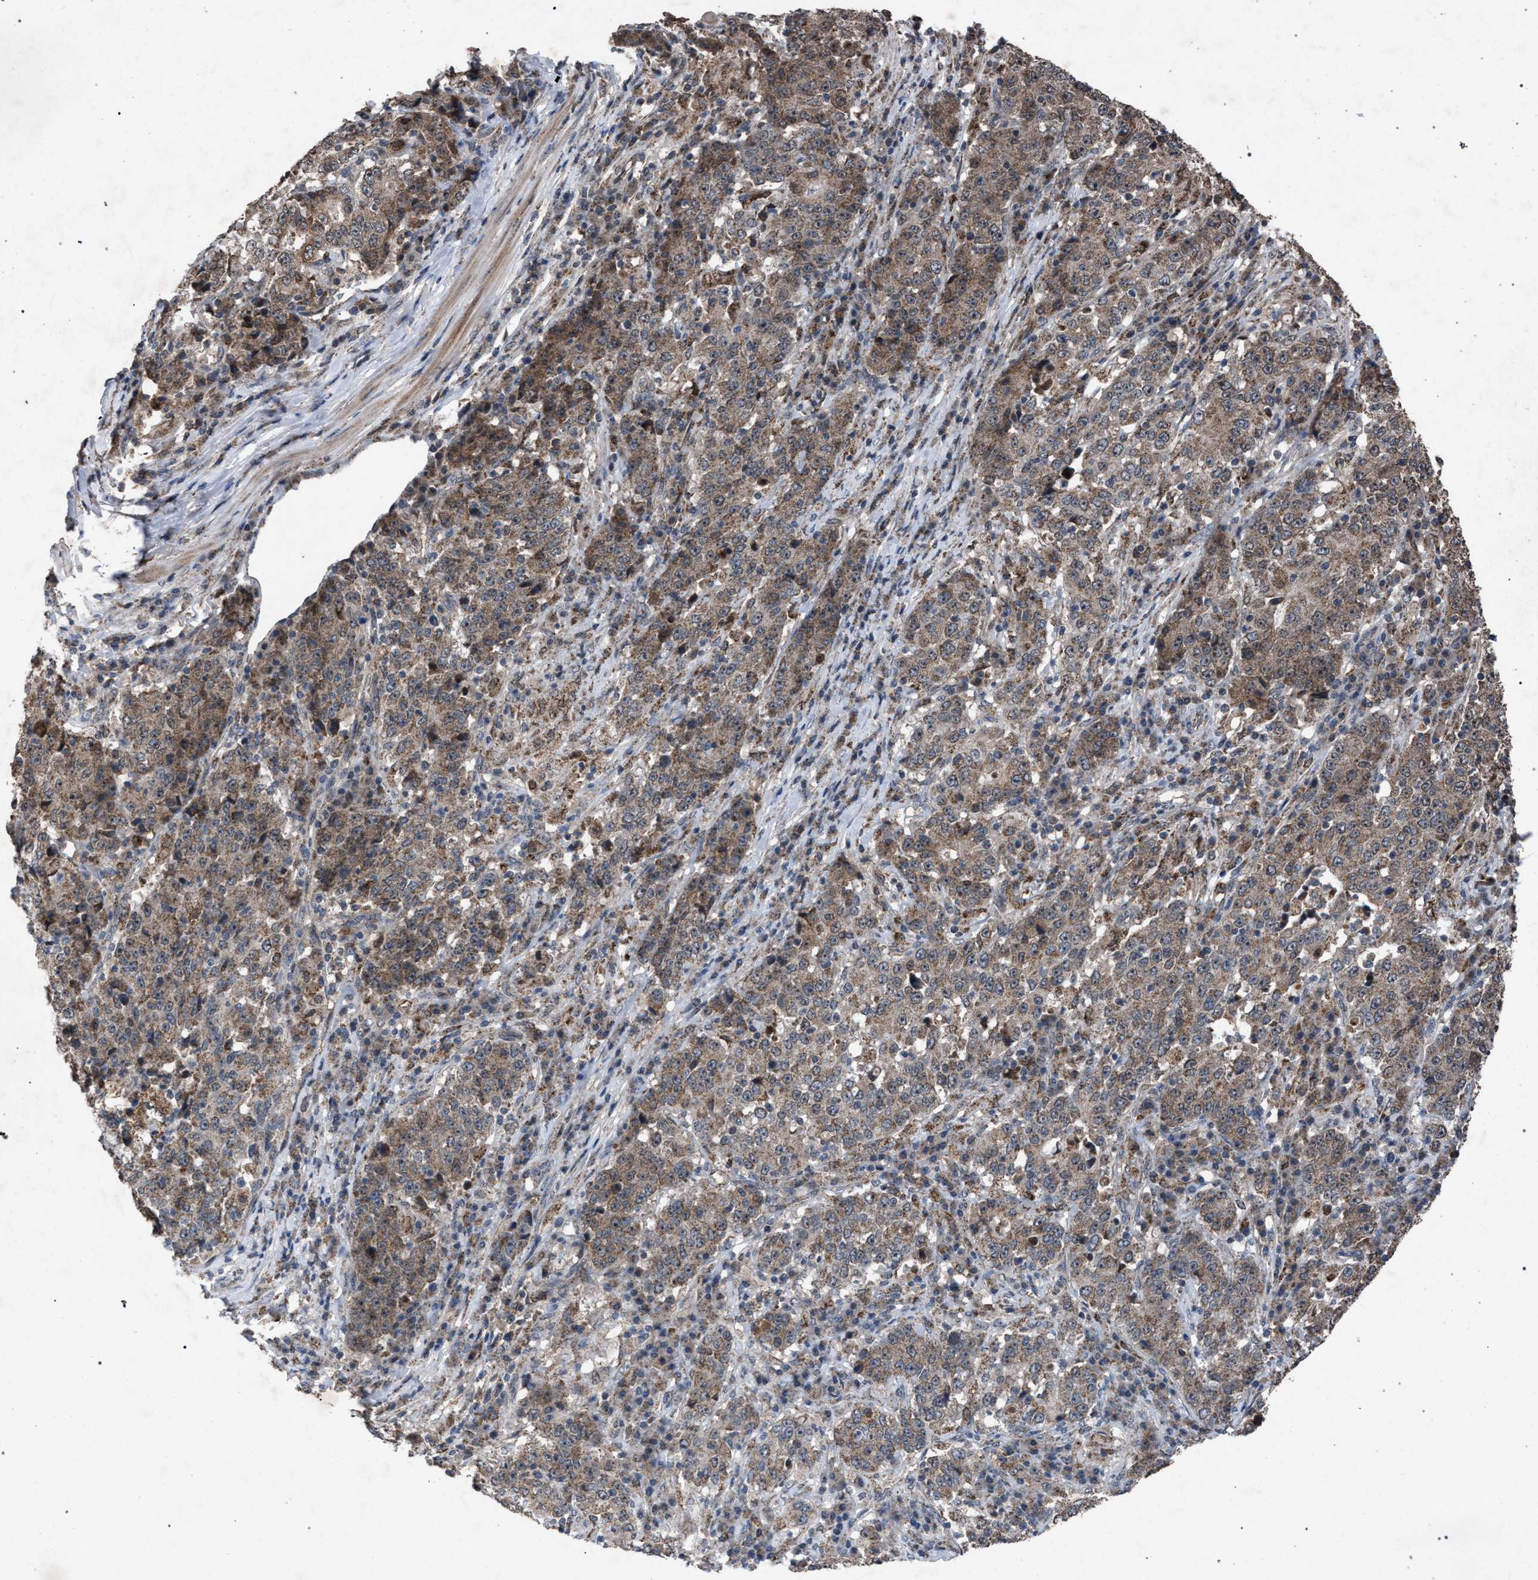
{"staining": {"intensity": "moderate", "quantity": ">75%", "location": "cytoplasmic/membranous"}, "tissue": "stomach cancer", "cell_type": "Tumor cells", "image_type": "cancer", "snomed": [{"axis": "morphology", "description": "Adenocarcinoma, NOS"}, {"axis": "topography", "description": "Stomach"}], "caption": "Immunohistochemical staining of stomach cancer demonstrates medium levels of moderate cytoplasmic/membranous protein positivity in approximately >75% of tumor cells. Using DAB (brown) and hematoxylin (blue) stains, captured at high magnification using brightfield microscopy.", "gene": "HSD17B4", "patient": {"sex": "male", "age": 59}}